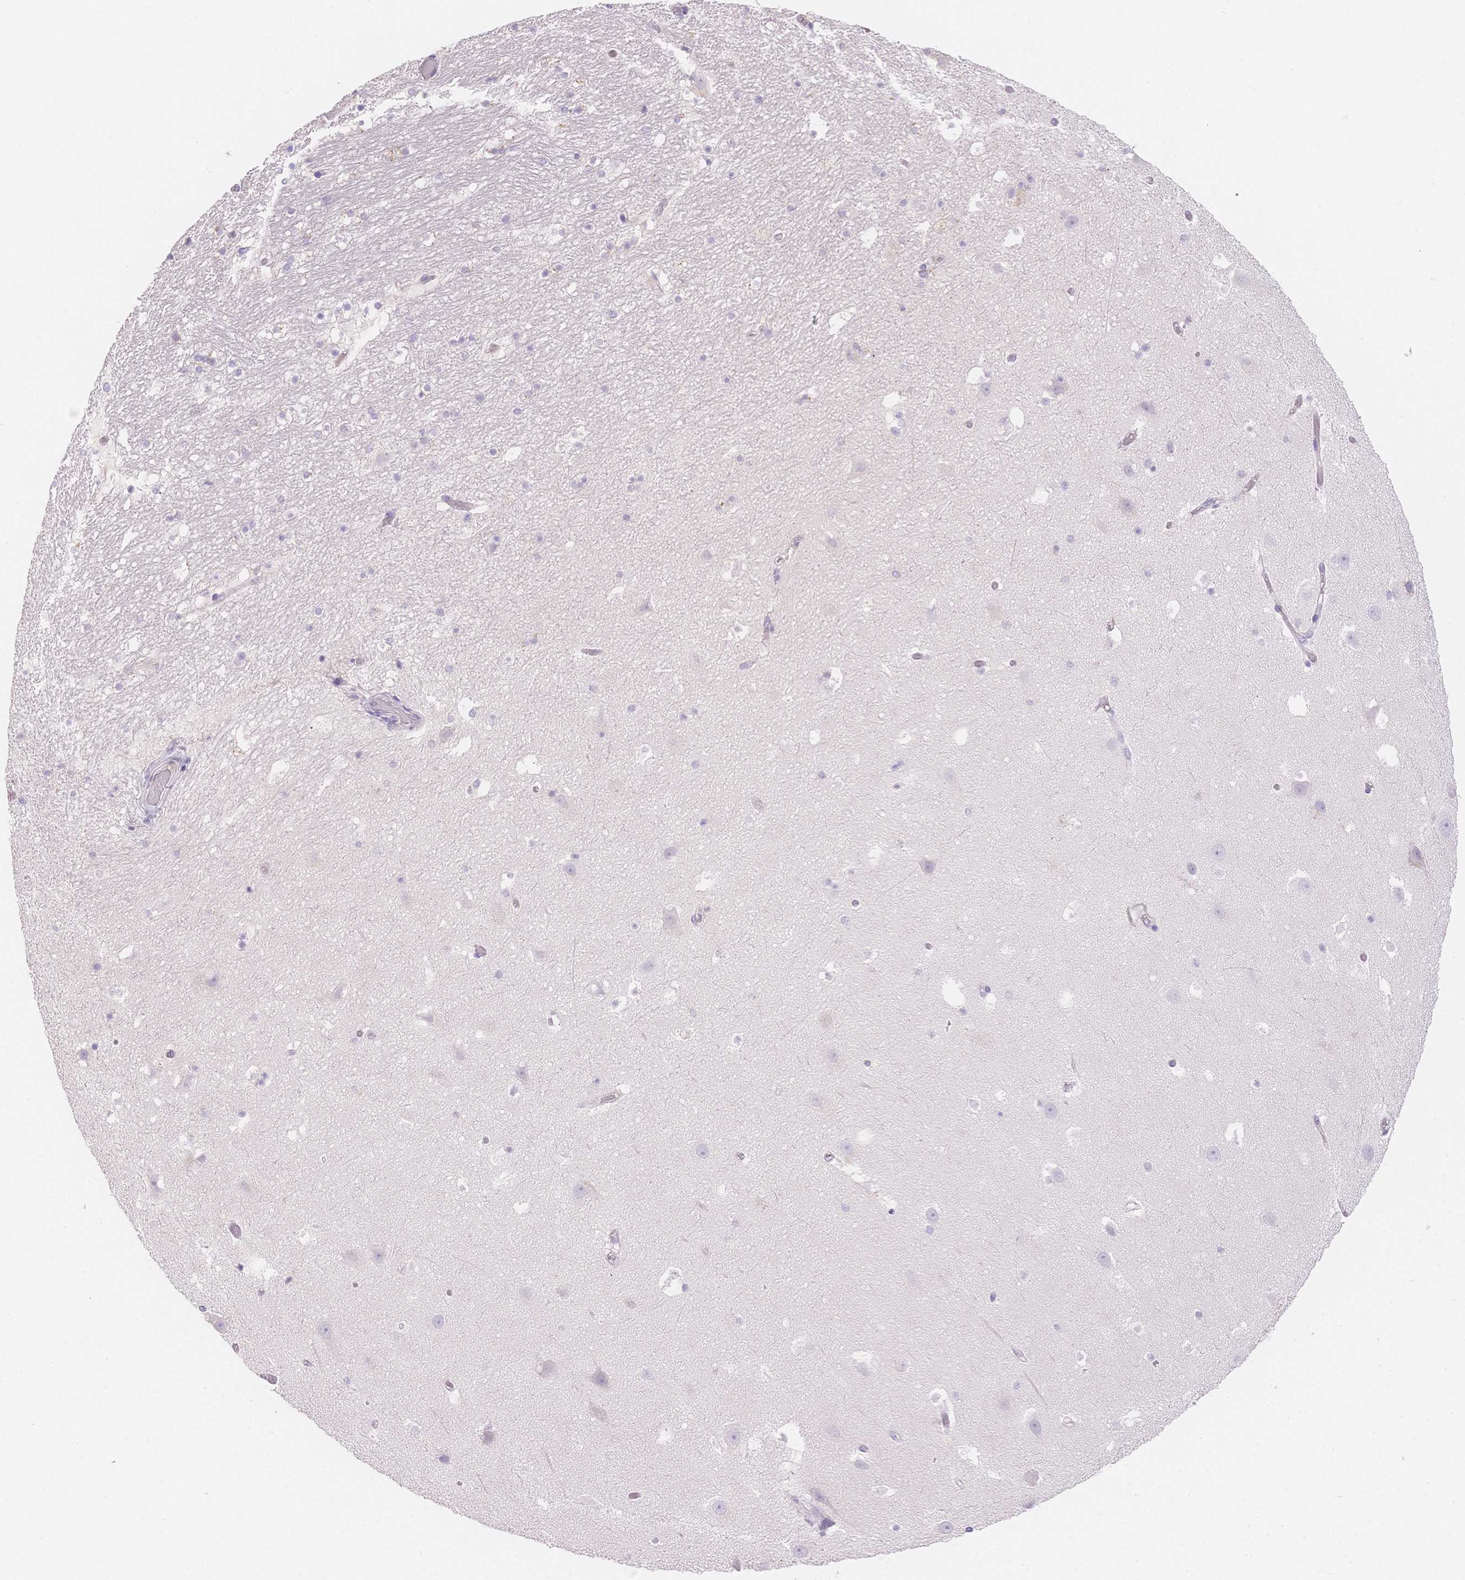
{"staining": {"intensity": "negative", "quantity": "none", "location": "none"}, "tissue": "hippocampus", "cell_type": "Glial cells", "image_type": "normal", "snomed": [{"axis": "morphology", "description": "Normal tissue, NOS"}, {"axis": "topography", "description": "Hippocampus"}], "caption": "IHC image of benign human hippocampus stained for a protein (brown), which demonstrates no expression in glial cells. The staining was performed using DAB (3,3'-diaminobenzidine) to visualize the protein expression in brown, while the nuclei were stained in blue with hematoxylin (Magnification: 20x).", "gene": "SMYD1", "patient": {"sex": "male", "age": 26}}